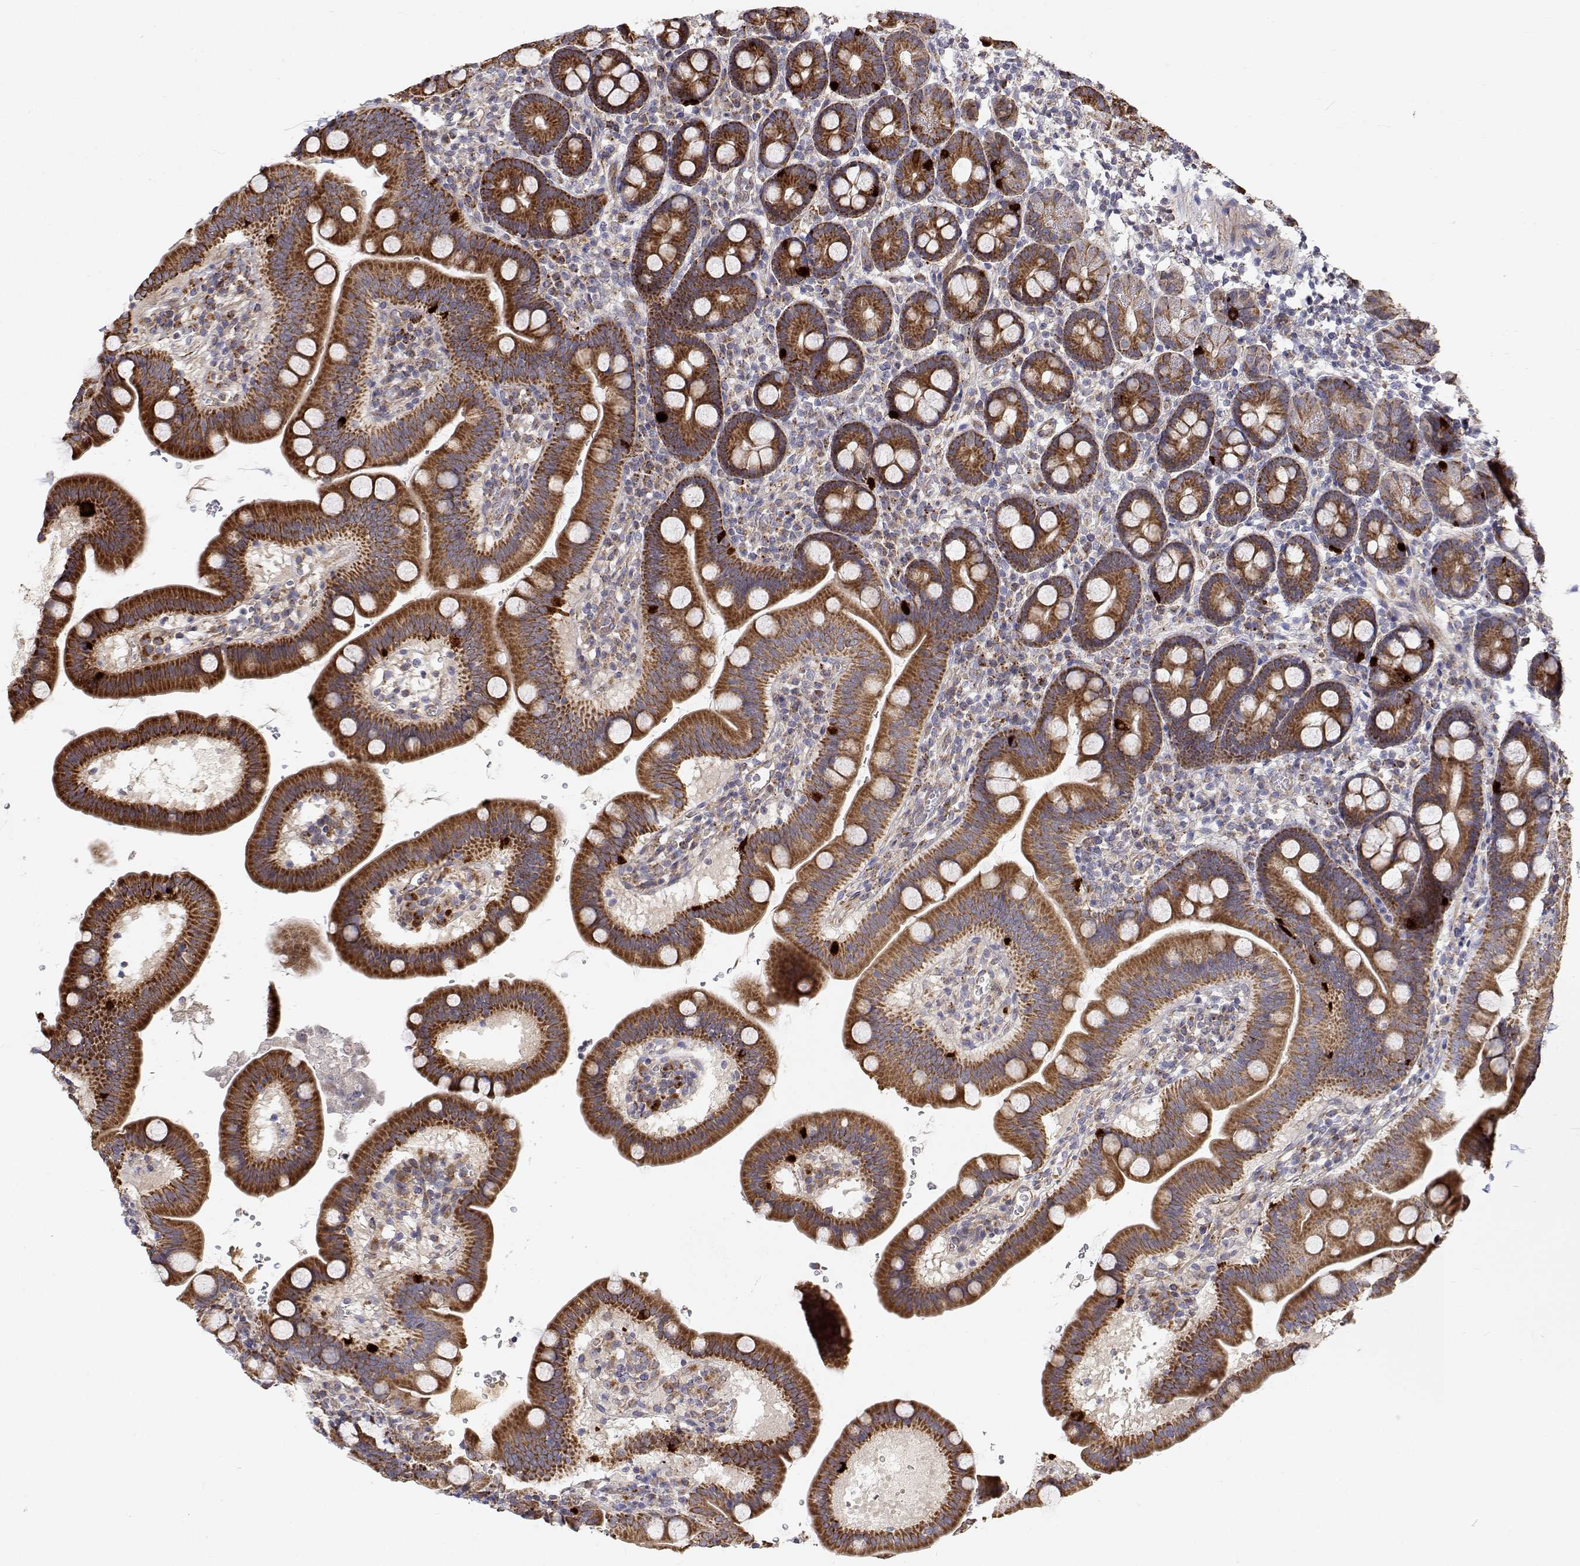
{"staining": {"intensity": "strong", "quantity": ">75%", "location": "cytoplasmic/membranous"}, "tissue": "duodenum", "cell_type": "Glandular cells", "image_type": "normal", "snomed": [{"axis": "morphology", "description": "Normal tissue, NOS"}, {"axis": "topography", "description": "Duodenum"}], "caption": "A brown stain shows strong cytoplasmic/membranous expression of a protein in glandular cells of unremarkable duodenum. Ihc stains the protein in brown and the nuclei are stained blue.", "gene": "SPICE1", "patient": {"sex": "male", "age": 59}}